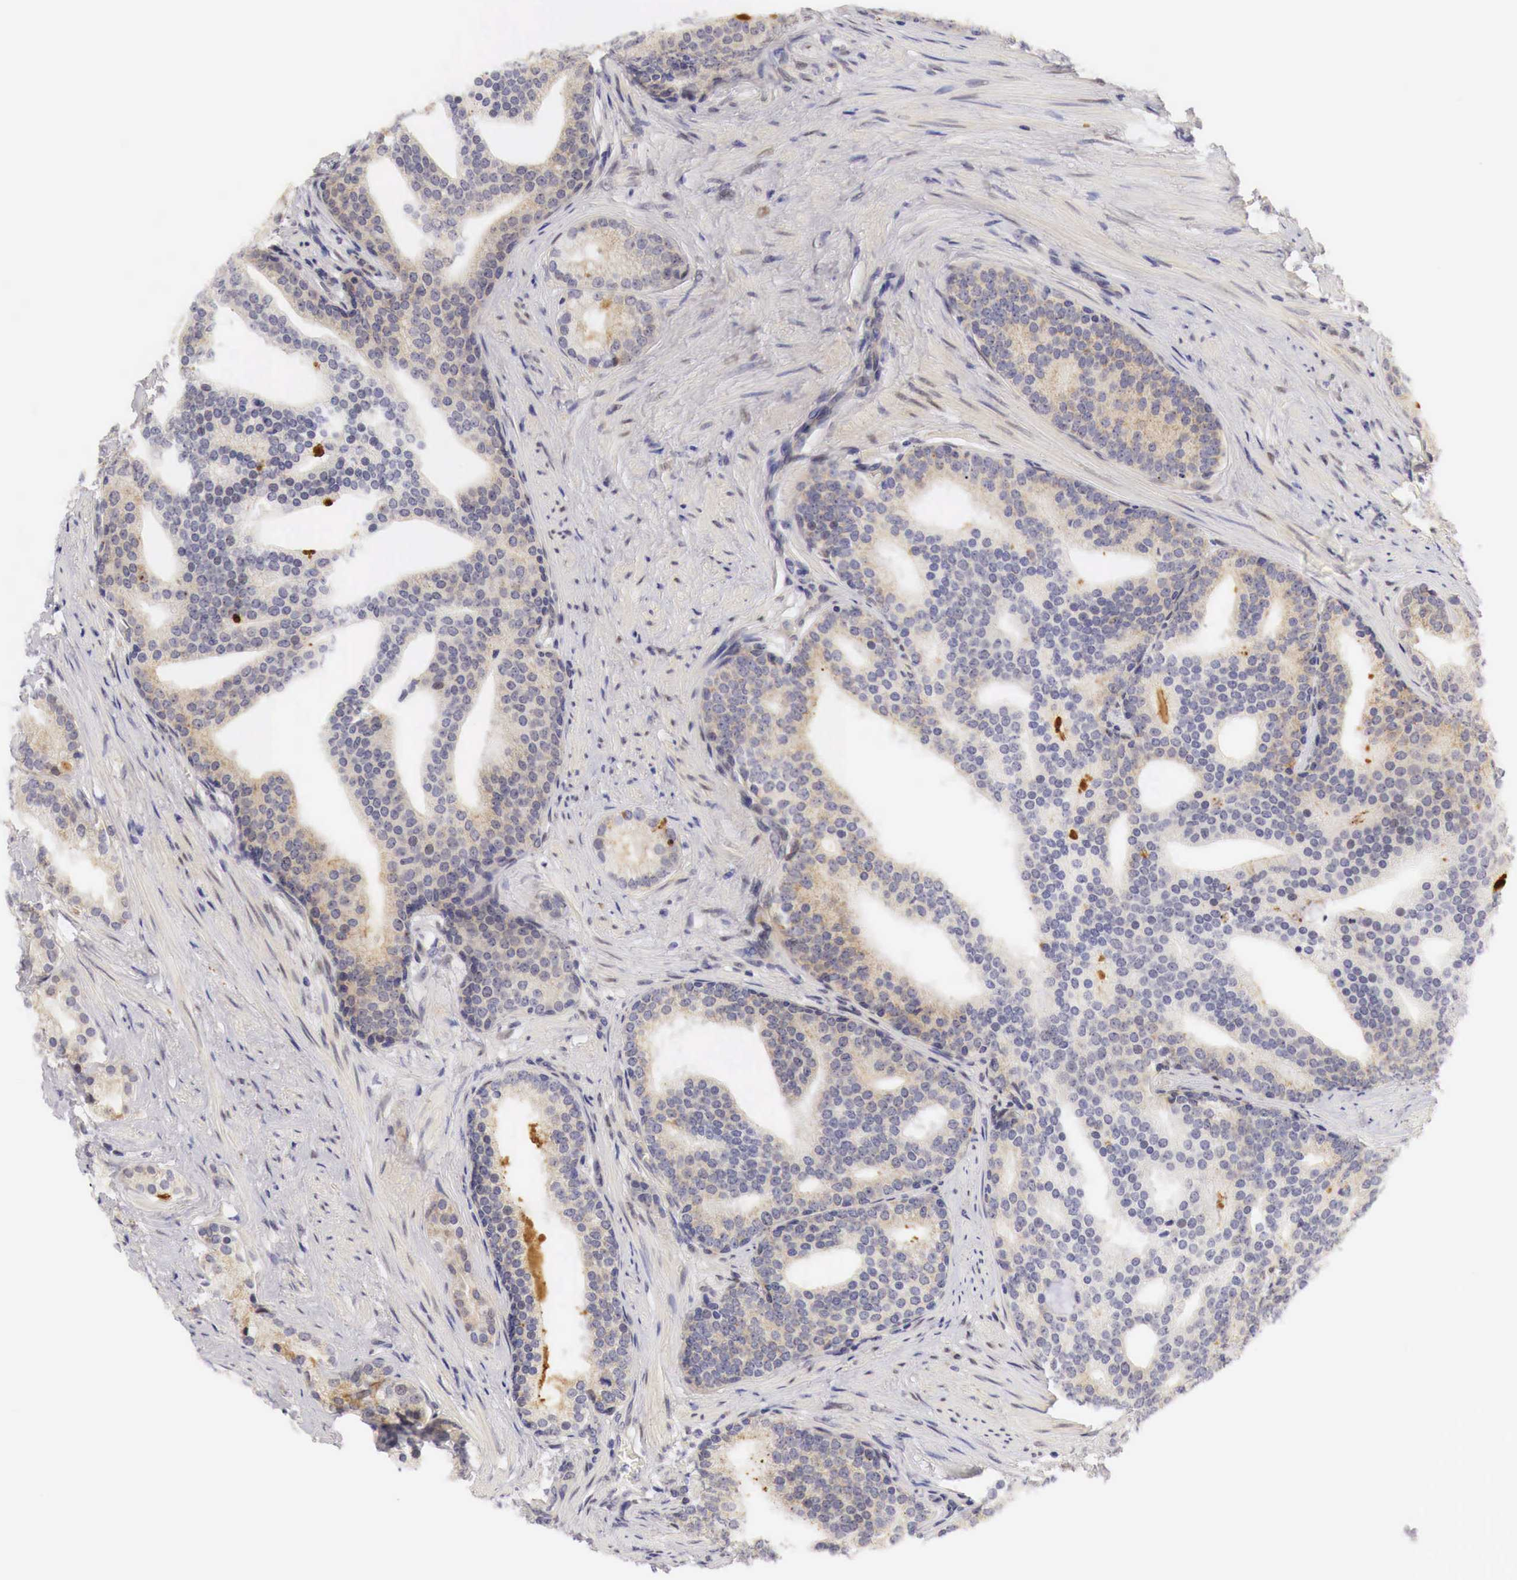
{"staining": {"intensity": "weak", "quantity": "25%-75%", "location": "cytoplasmic/membranous"}, "tissue": "prostate cancer", "cell_type": "Tumor cells", "image_type": "cancer", "snomed": [{"axis": "morphology", "description": "Adenocarcinoma, Low grade"}, {"axis": "topography", "description": "Prostate"}], "caption": "About 25%-75% of tumor cells in prostate low-grade adenocarcinoma show weak cytoplasmic/membranous protein staining as visualized by brown immunohistochemical staining.", "gene": "CASP3", "patient": {"sex": "male", "age": 71}}